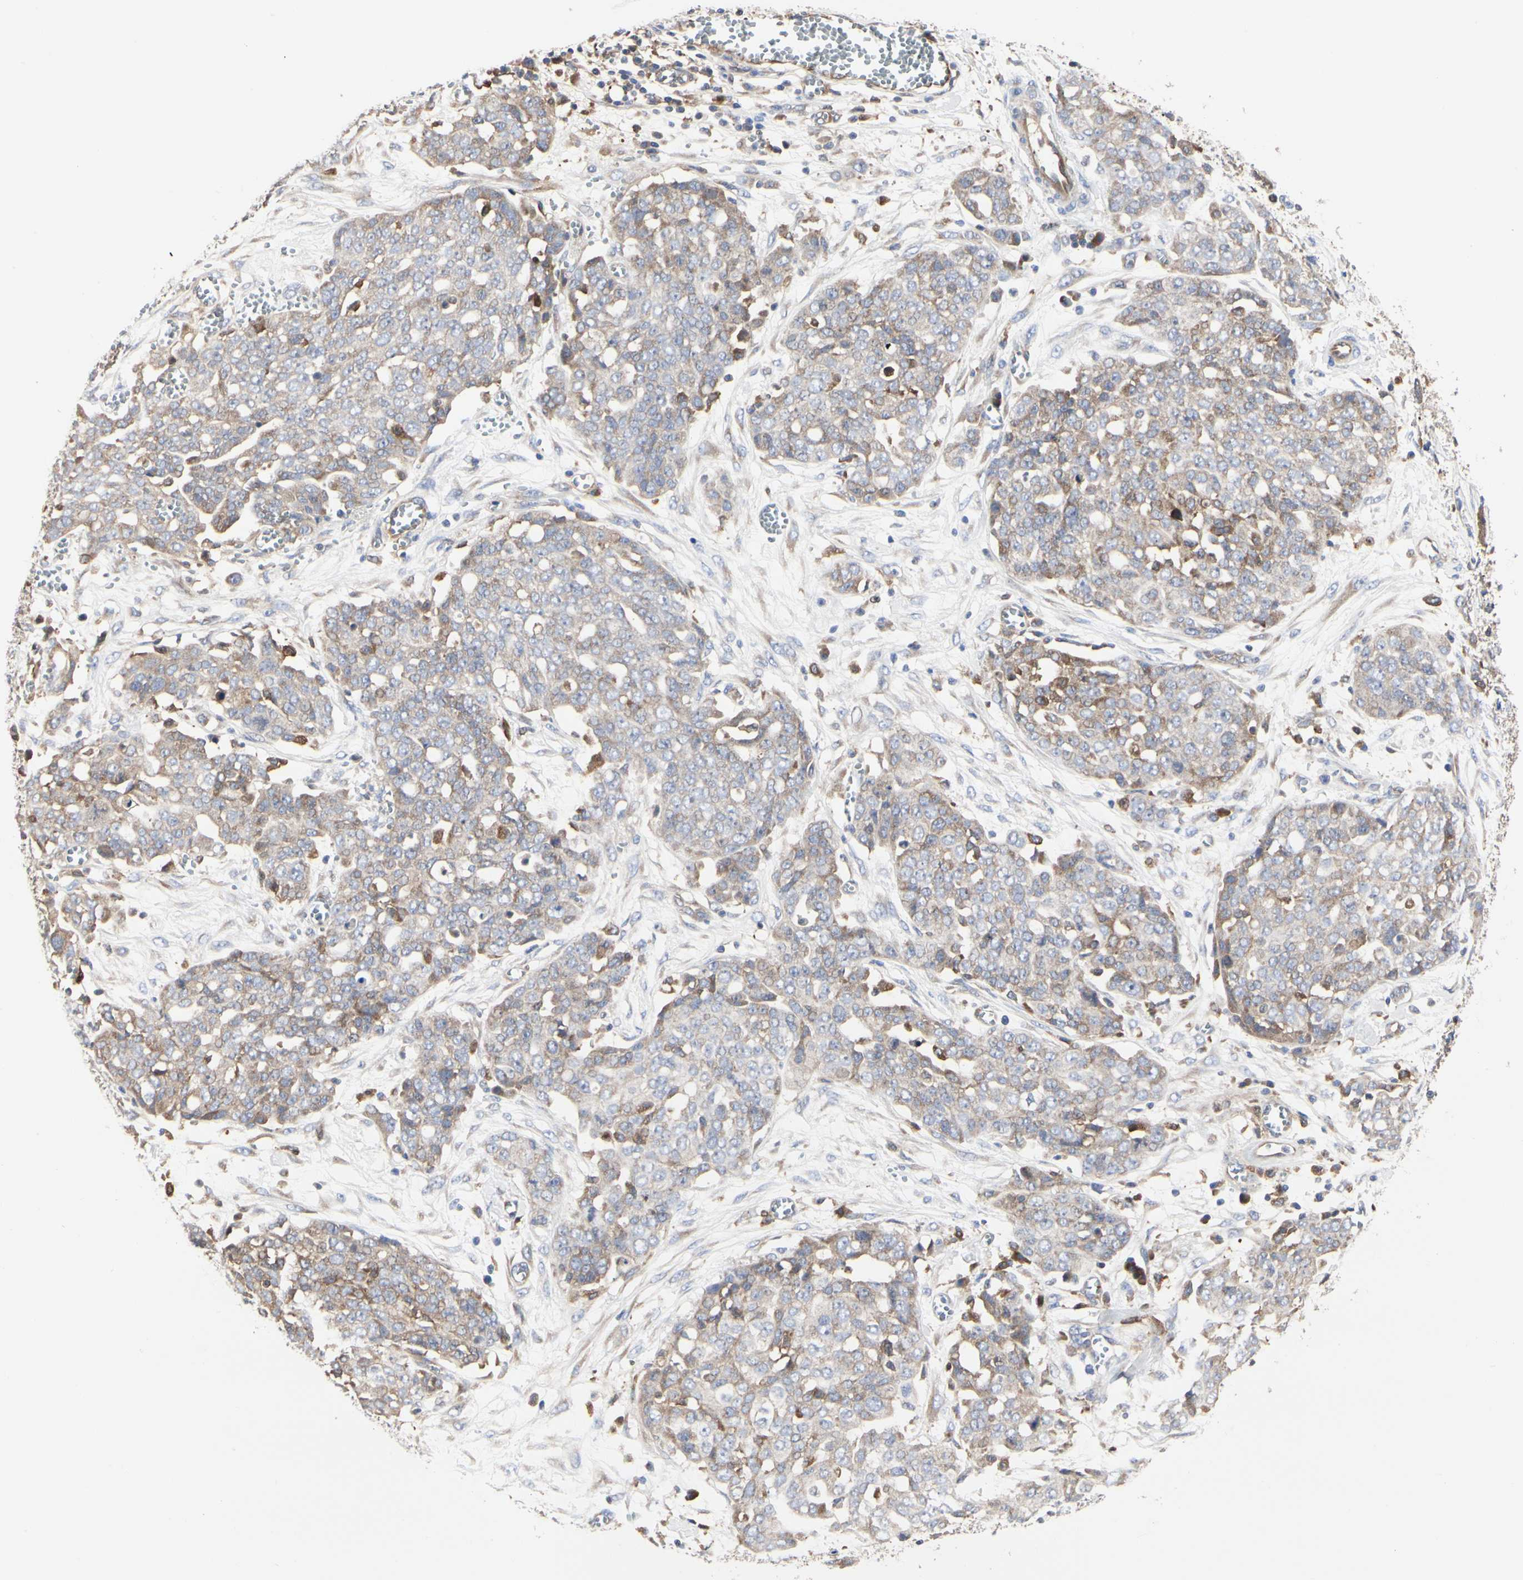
{"staining": {"intensity": "weak", "quantity": ">75%", "location": "cytoplasmic/membranous"}, "tissue": "ovarian cancer", "cell_type": "Tumor cells", "image_type": "cancer", "snomed": [{"axis": "morphology", "description": "Cystadenocarcinoma, serous, NOS"}, {"axis": "topography", "description": "Soft tissue"}, {"axis": "topography", "description": "Ovary"}], "caption": "Ovarian cancer (serous cystadenocarcinoma) was stained to show a protein in brown. There is low levels of weak cytoplasmic/membranous staining in about >75% of tumor cells.", "gene": "C3orf52", "patient": {"sex": "female", "age": 57}}